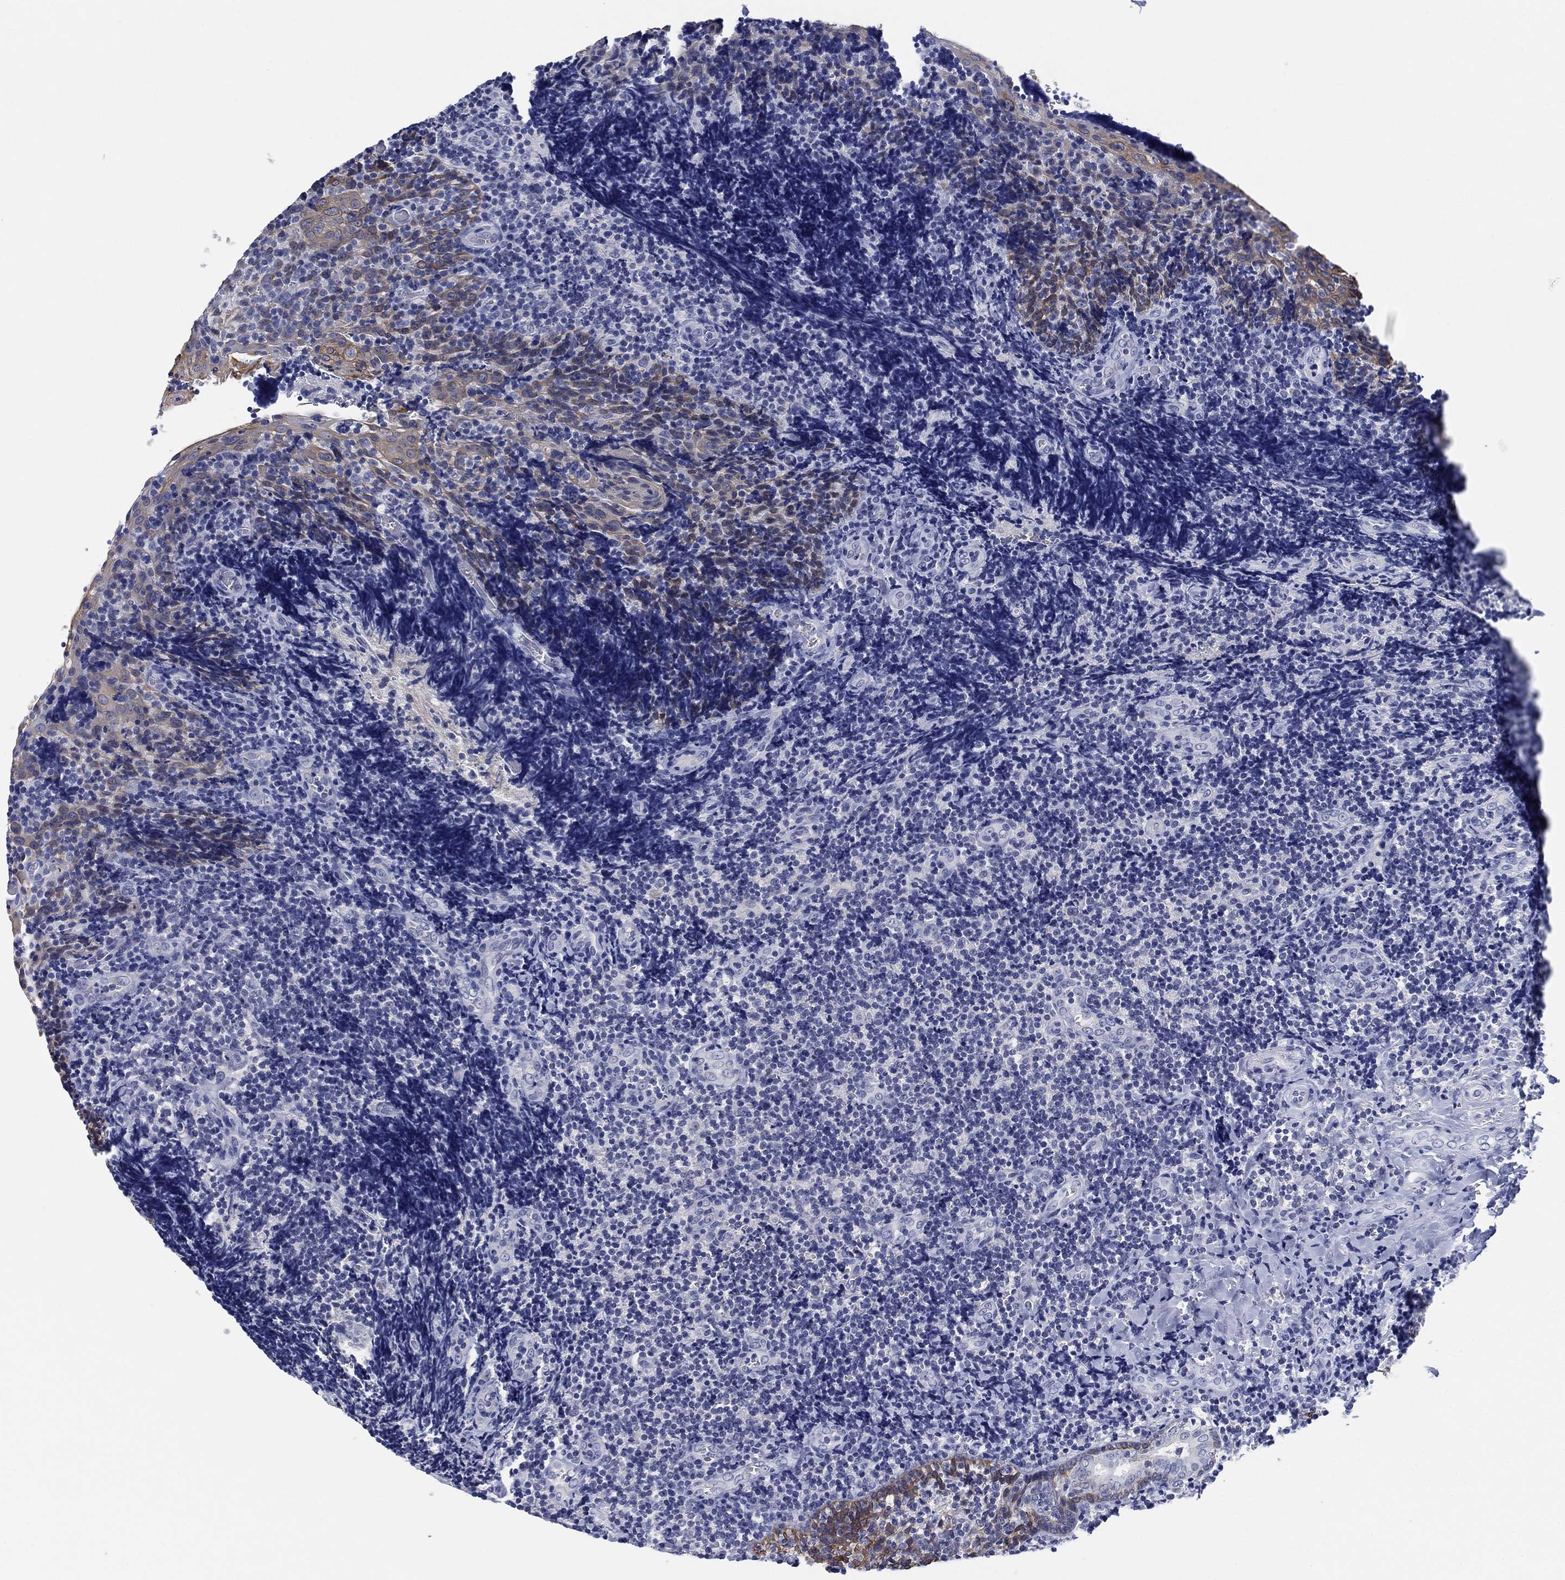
{"staining": {"intensity": "negative", "quantity": "none", "location": "none"}, "tissue": "tonsil", "cell_type": "Germinal center cells", "image_type": "normal", "snomed": [{"axis": "morphology", "description": "Normal tissue, NOS"}, {"axis": "morphology", "description": "Inflammation, NOS"}, {"axis": "topography", "description": "Tonsil"}], "caption": "Histopathology image shows no significant protein positivity in germinal center cells of unremarkable tonsil. (Immunohistochemistry, brightfield microscopy, high magnification).", "gene": "CLUL1", "patient": {"sex": "female", "age": 31}}